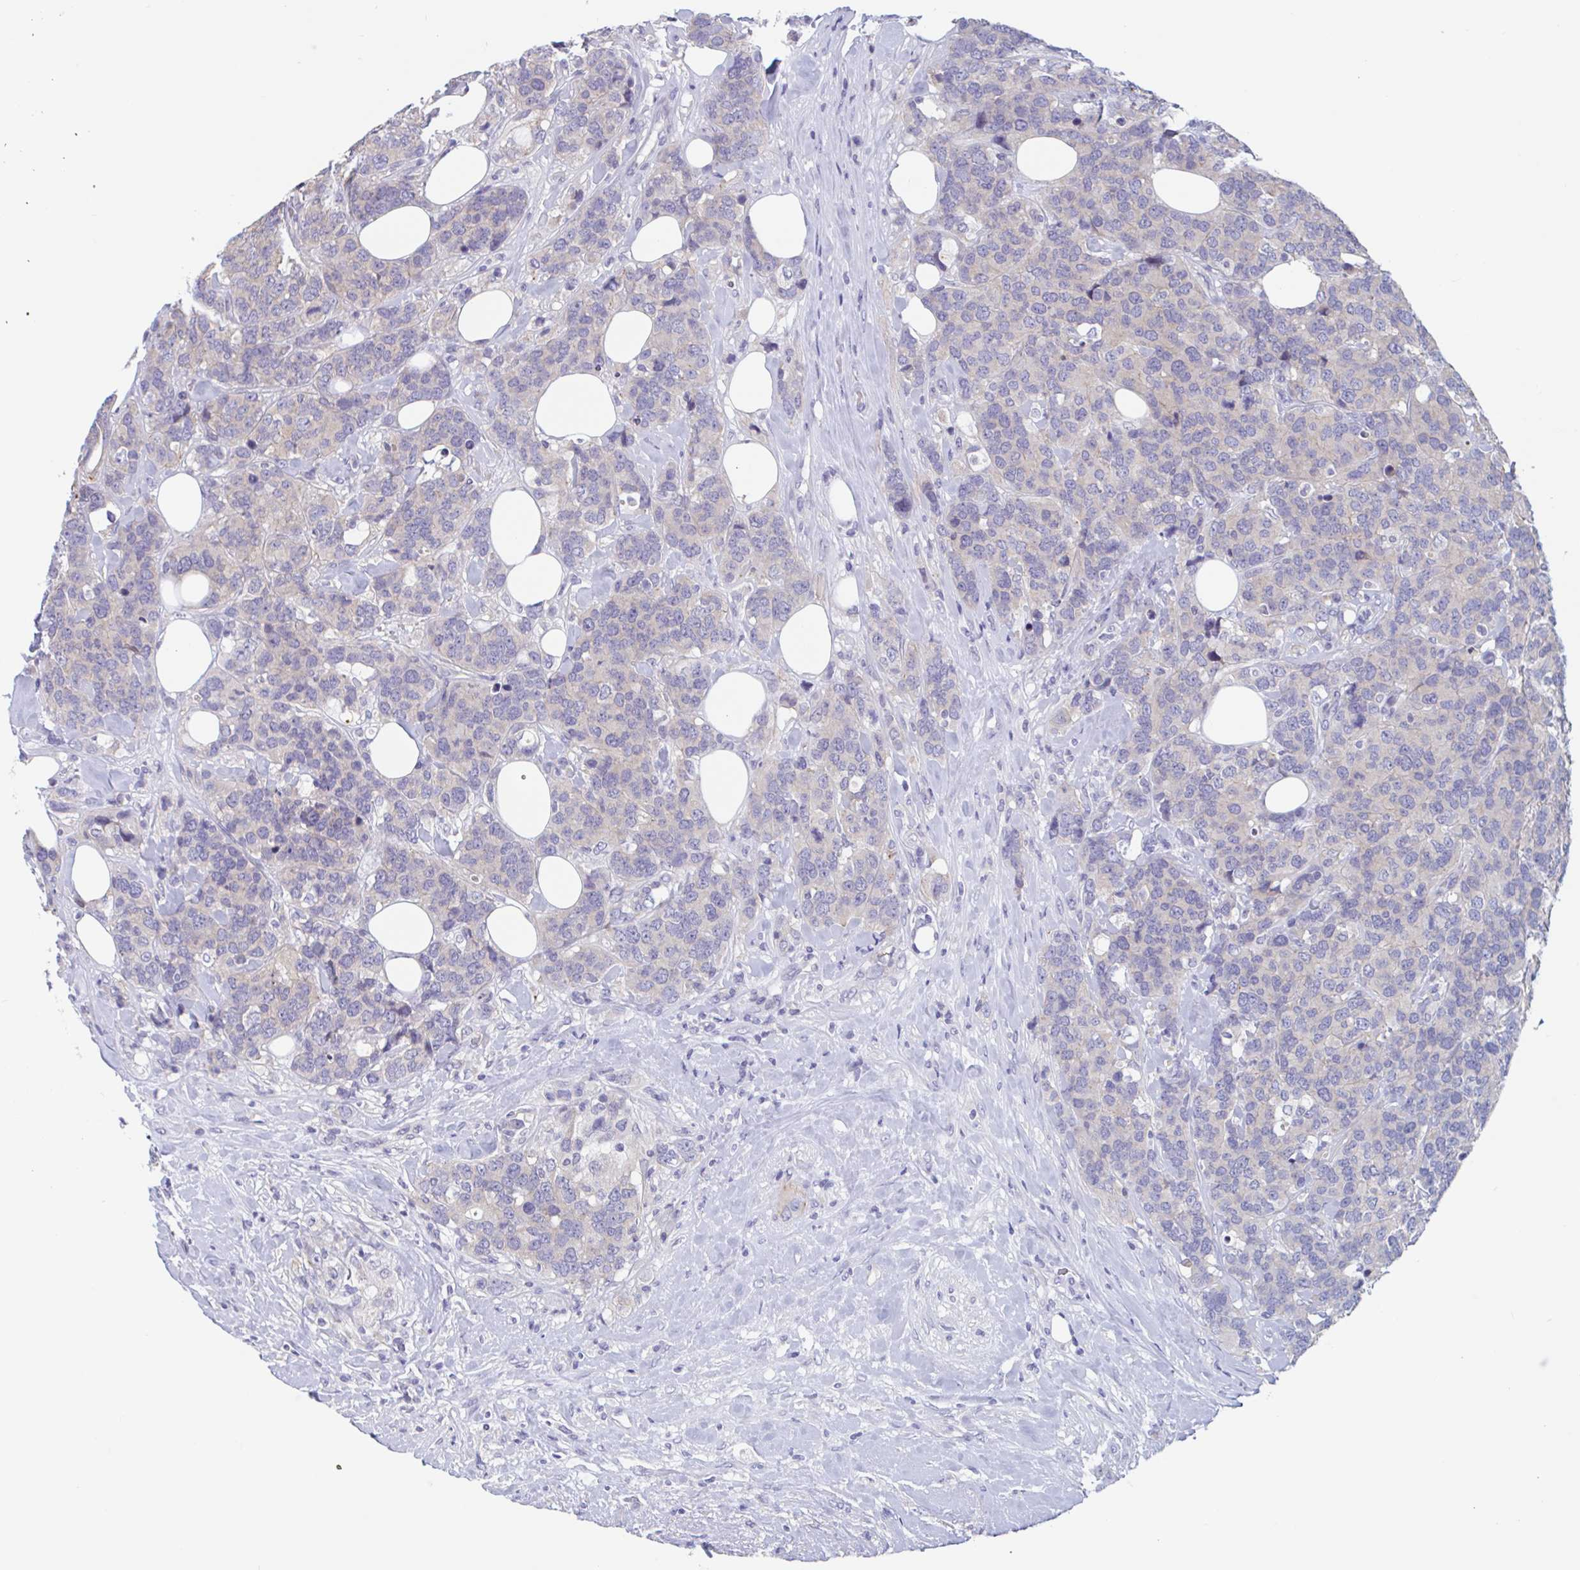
{"staining": {"intensity": "negative", "quantity": "none", "location": "none"}, "tissue": "breast cancer", "cell_type": "Tumor cells", "image_type": "cancer", "snomed": [{"axis": "morphology", "description": "Lobular carcinoma"}, {"axis": "topography", "description": "Breast"}], "caption": "Human breast cancer stained for a protein using IHC demonstrates no positivity in tumor cells.", "gene": "UNKL", "patient": {"sex": "female", "age": 59}}